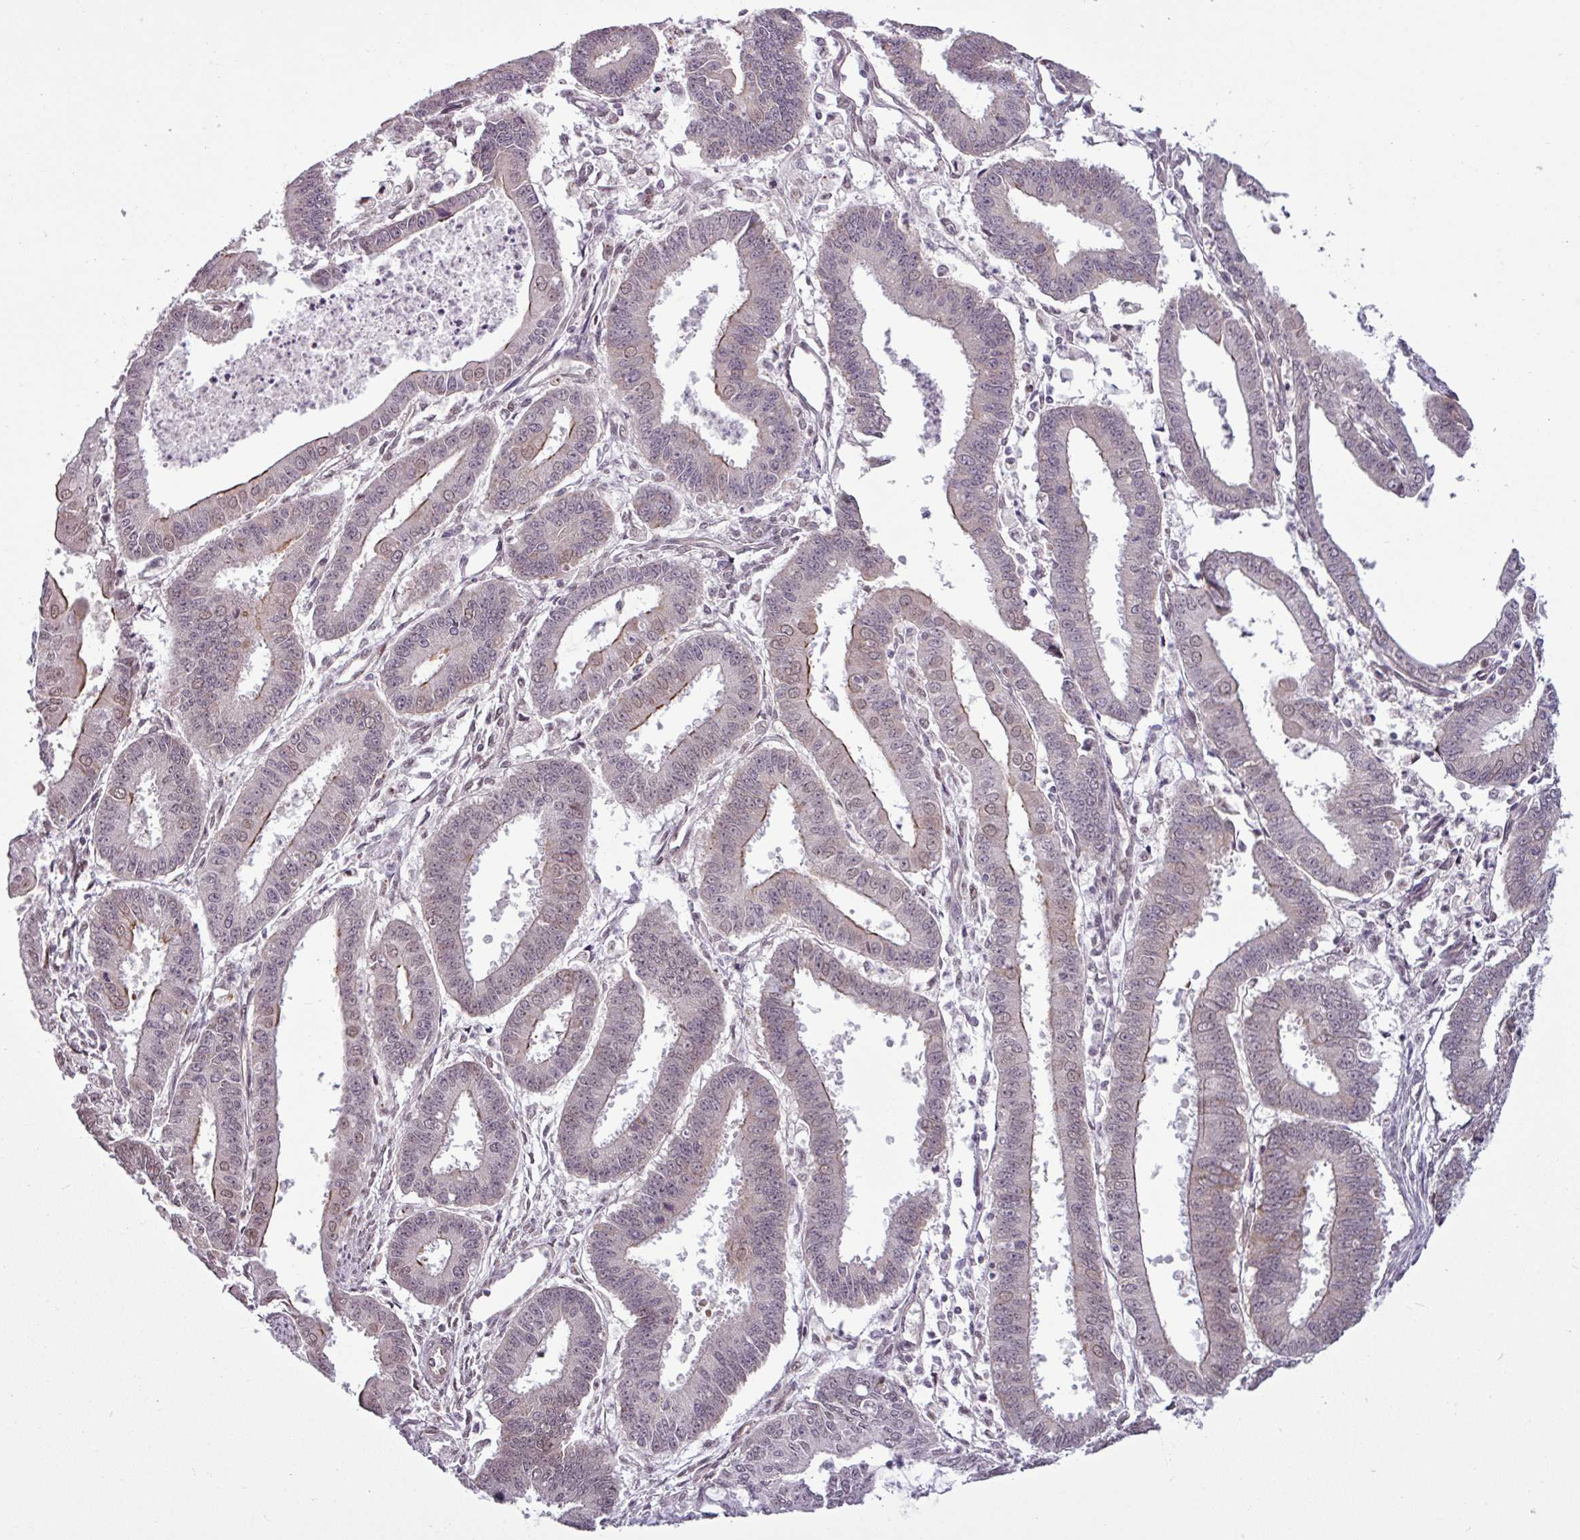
{"staining": {"intensity": "weak", "quantity": "<25%", "location": "nuclear"}, "tissue": "endometrial cancer", "cell_type": "Tumor cells", "image_type": "cancer", "snomed": [{"axis": "morphology", "description": "Adenocarcinoma, NOS"}, {"axis": "topography", "description": "Endometrium"}], "caption": "This is an immunohistochemistry photomicrograph of human endometrial cancer (adenocarcinoma). There is no staining in tumor cells.", "gene": "GPT2", "patient": {"sex": "female", "age": 73}}